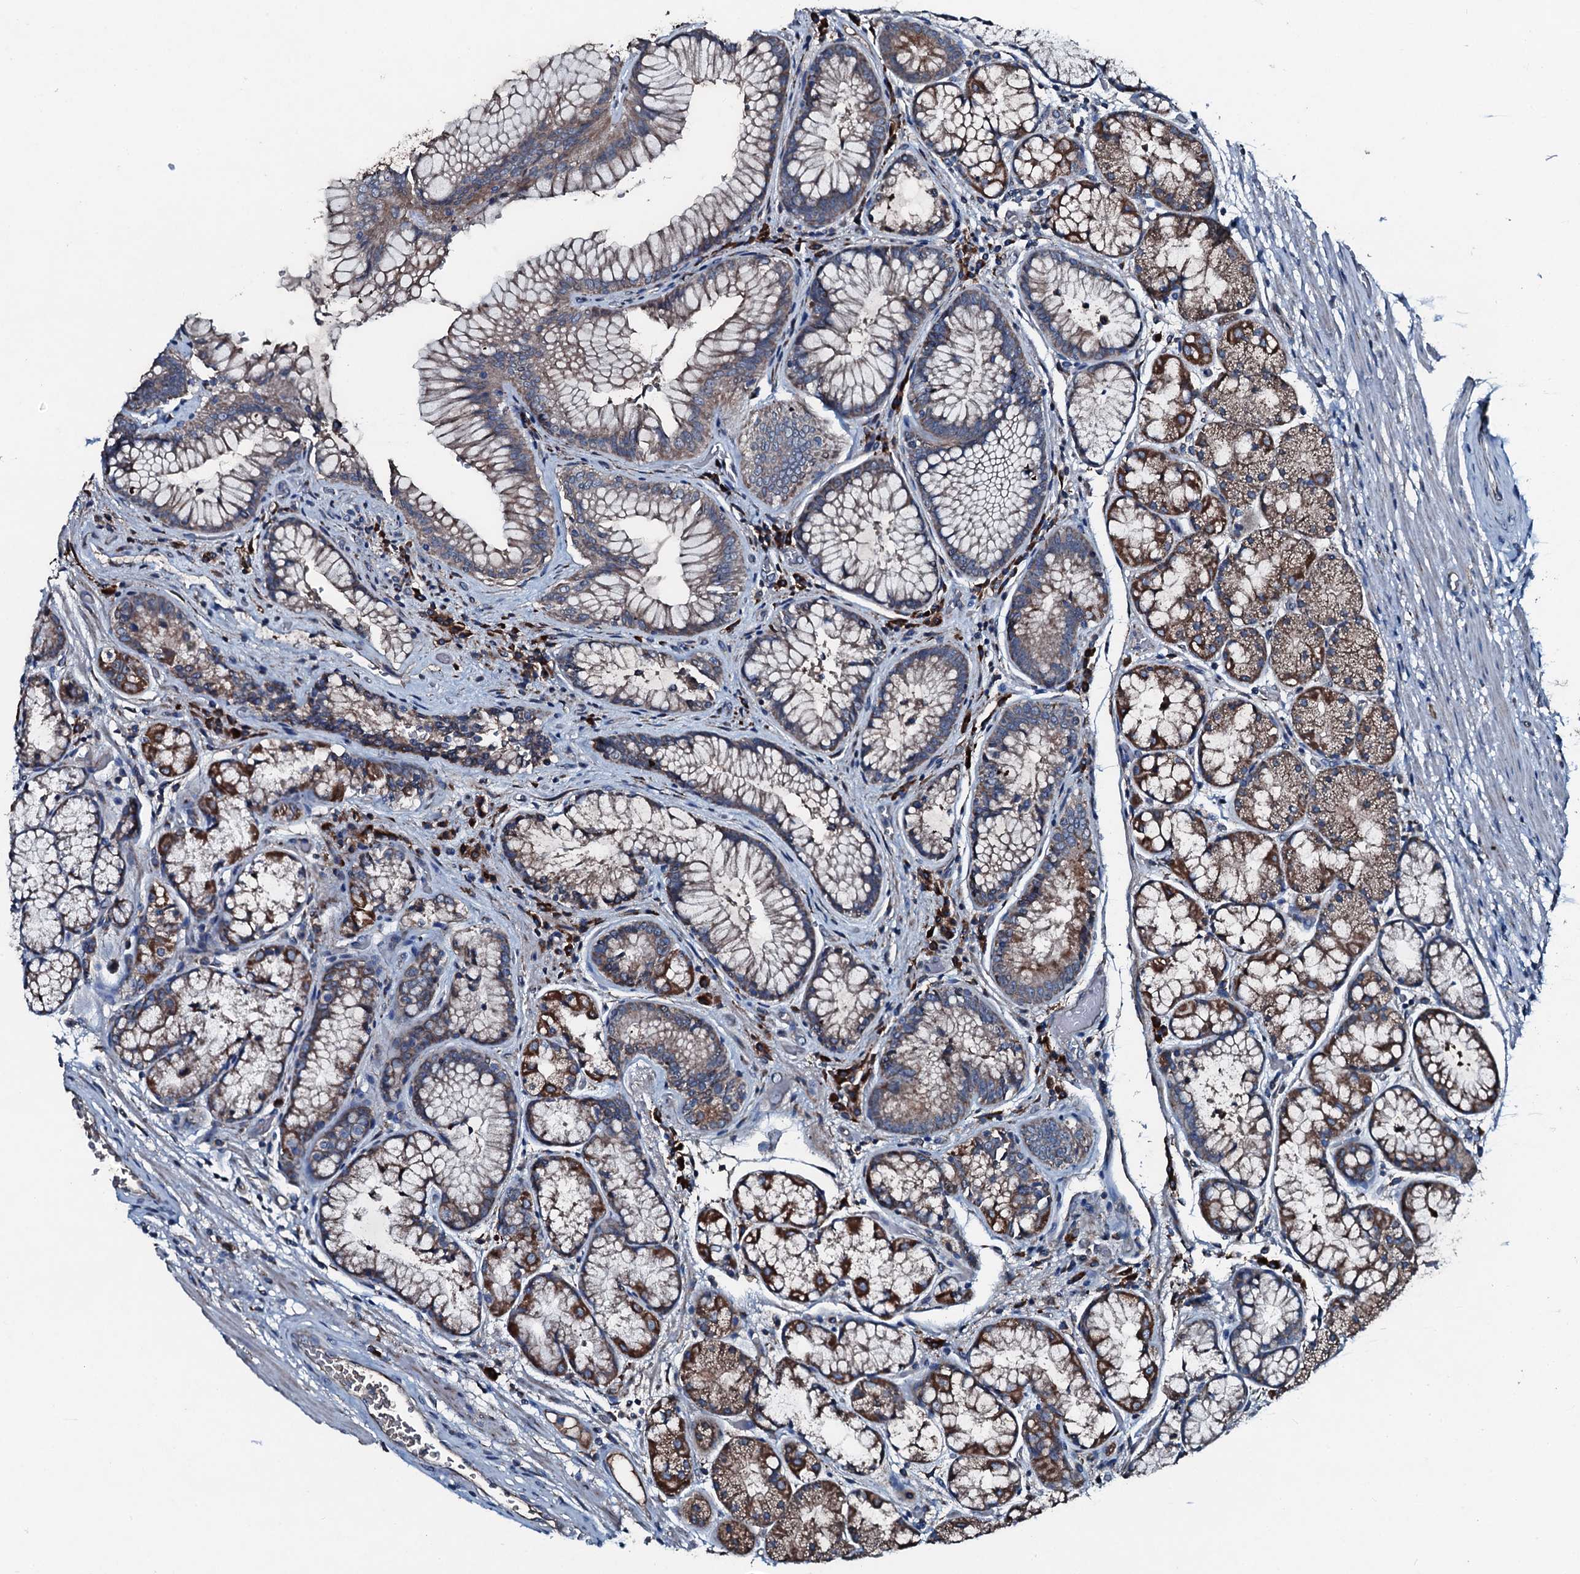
{"staining": {"intensity": "strong", "quantity": "25%-75%", "location": "cytoplasmic/membranous"}, "tissue": "stomach", "cell_type": "Glandular cells", "image_type": "normal", "snomed": [{"axis": "morphology", "description": "Normal tissue, NOS"}, {"axis": "topography", "description": "Stomach"}], "caption": "This micrograph exhibits unremarkable stomach stained with immunohistochemistry to label a protein in brown. The cytoplasmic/membranous of glandular cells show strong positivity for the protein. Nuclei are counter-stained blue.", "gene": "ACSS3", "patient": {"sex": "male", "age": 63}}